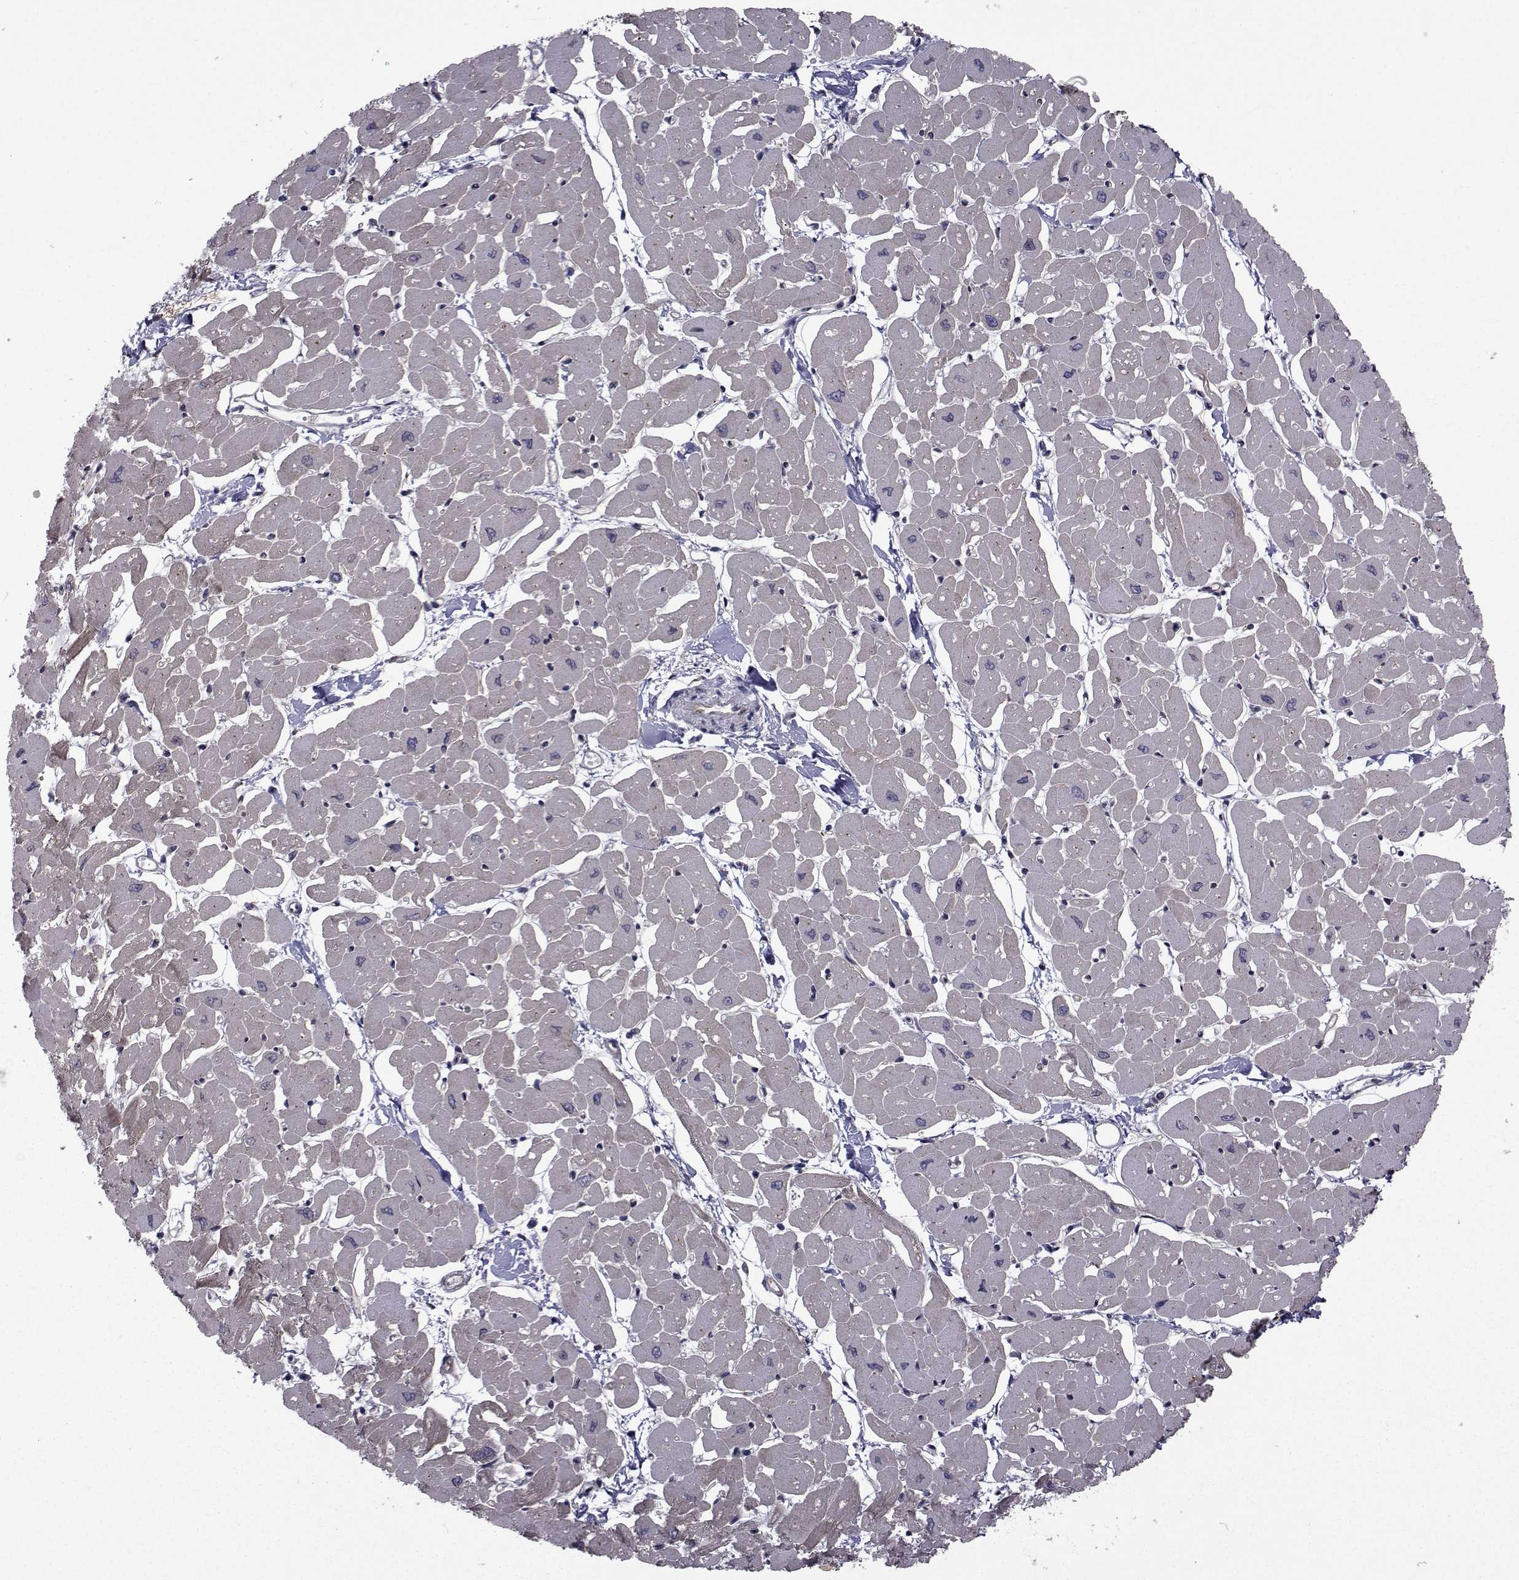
{"staining": {"intensity": "weak", "quantity": "<25%", "location": "cytoplasmic/membranous"}, "tissue": "heart muscle", "cell_type": "Cardiomyocytes", "image_type": "normal", "snomed": [{"axis": "morphology", "description": "Normal tissue, NOS"}, {"axis": "topography", "description": "Heart"}], "caption": "Protein analysis of normal heart muscle displays no significant expression in cardiomyocytes.", "gene": "ATP6V1C2", "patient": {"sex": "male", "age": 57}}